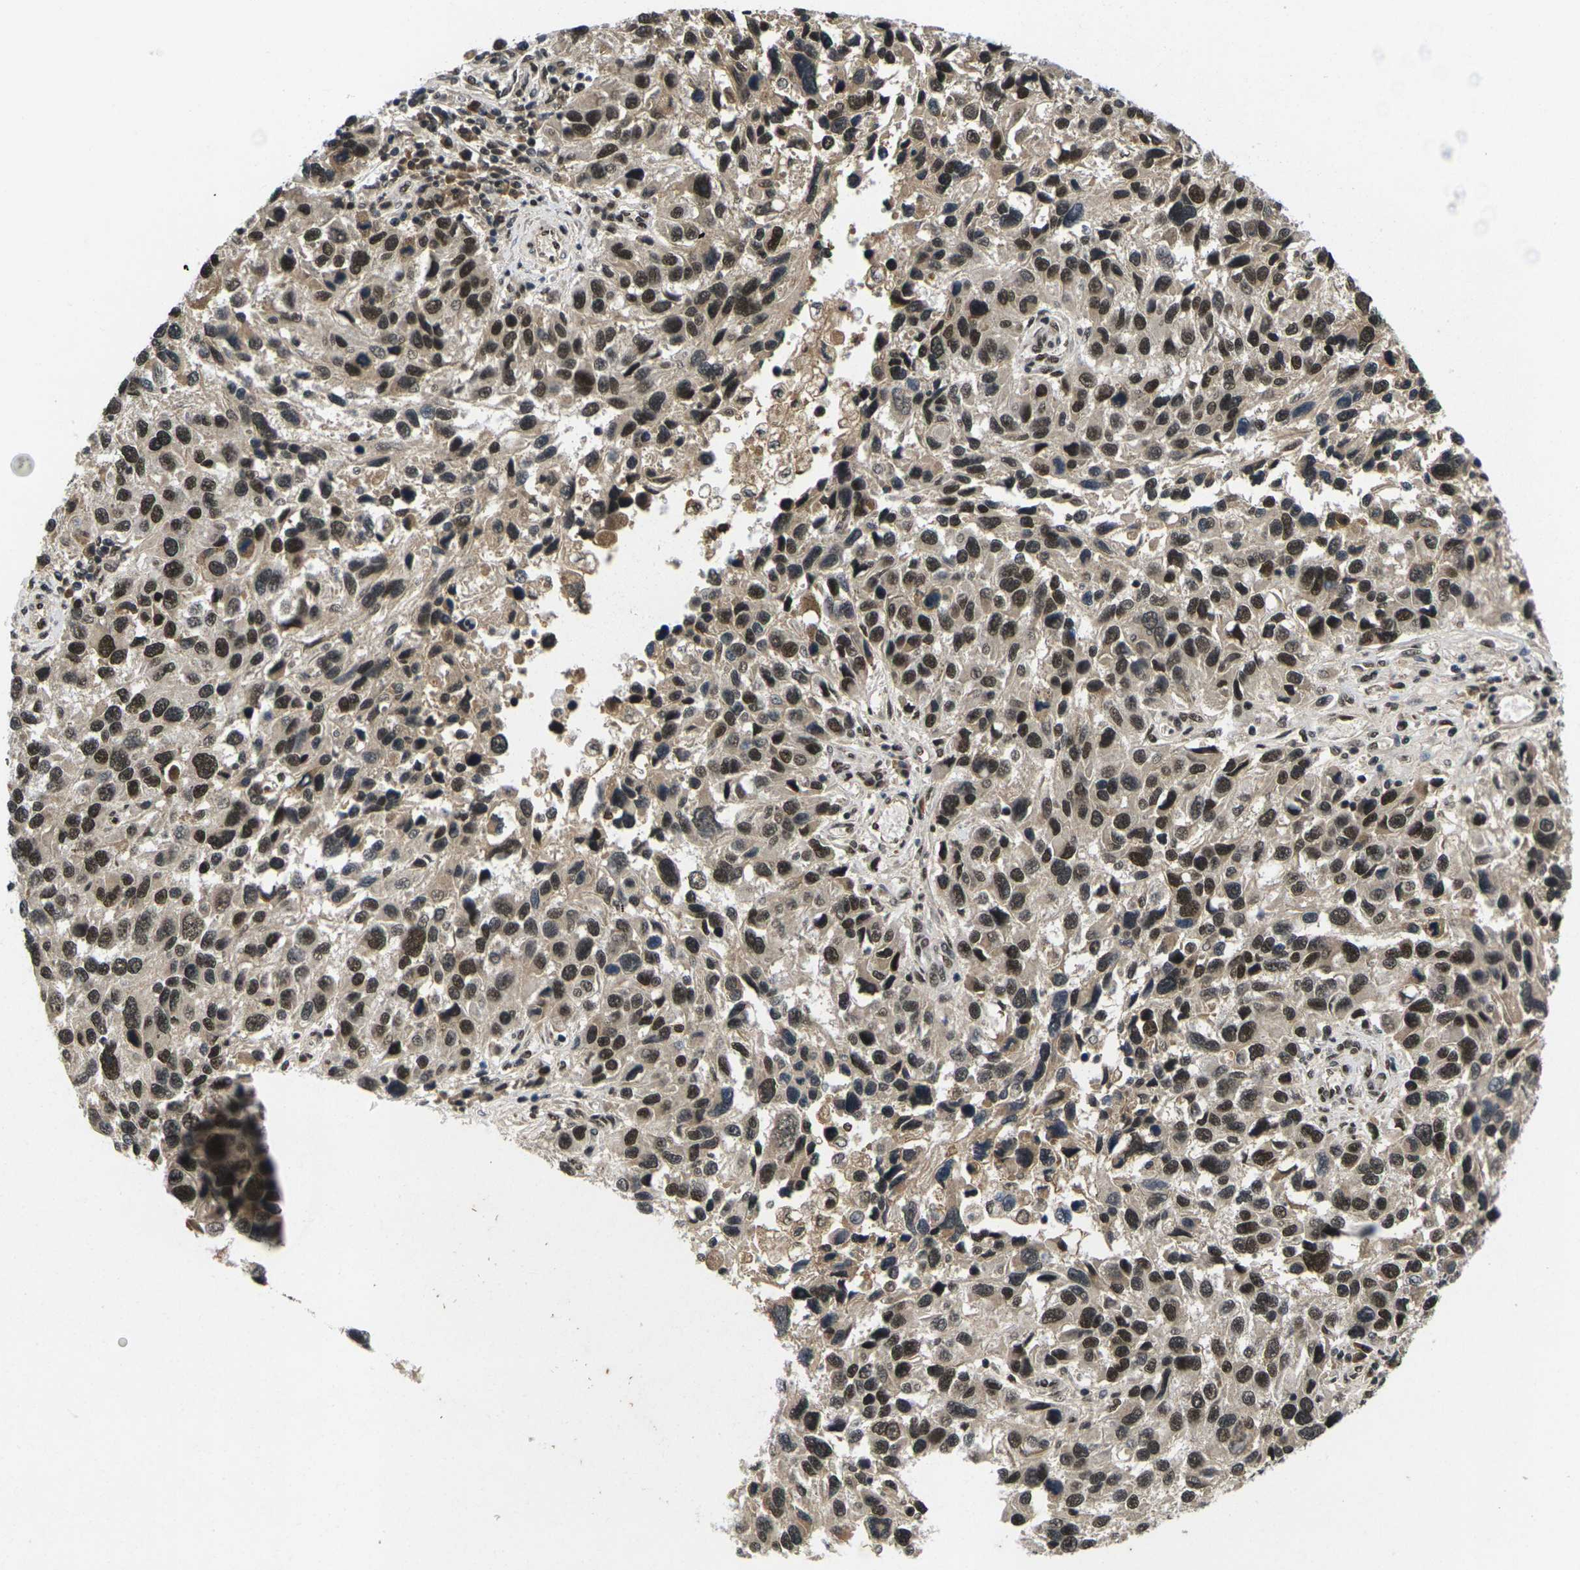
{"staining": {"intensity": "strong", "quantity": ">75%", "location": "nuclear"}, "tissue": "melanoma", "cell_type": "Tumor cells", "image_type": "cancer", "snomed": [{"axis": "morphology", "description": "Malignant melanoma, NOS"}, {"axis": "topography", "description": "Skin"}], "caption": "Protein expression analysis of human malignant melanoma reveals strong nuclear staining in about >75% of tumor cells. (DAB (3,3'-diaminobenzidine) = brown stain, brightfield microscopy at high magnification).", "gene": "GTF2E1", "patient": {"sex": "male", "age": 53}}